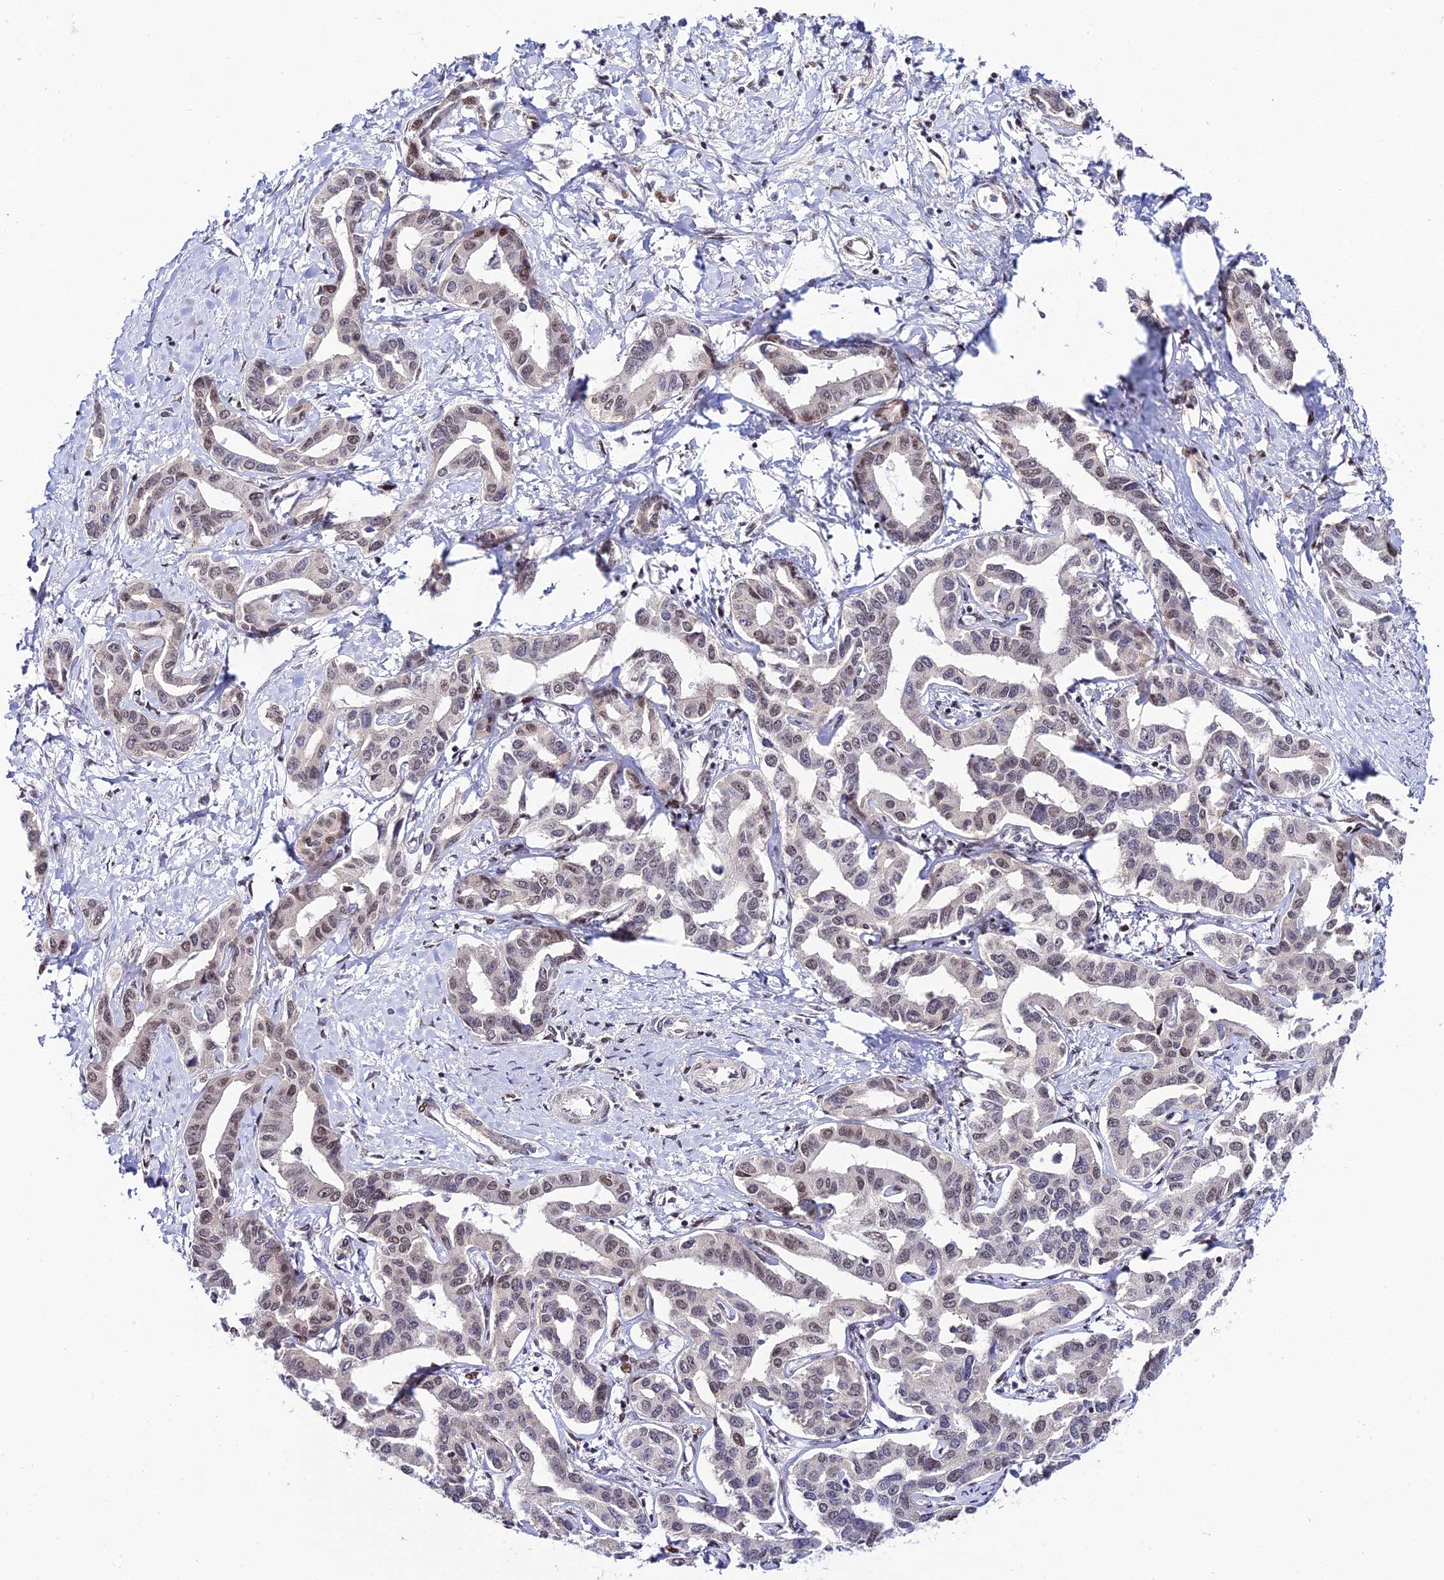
{"staining": {"intensity": "weak", "quantity": "<25%", "location": "nuclear"}, "tissue": "liver cancer", "cell_type": "Tumor cells", "image_type": "cancer", "snomed": [{"axis": "morphology", "description": "Cholangiocarcinoma"}, {"axis": "topography", "description": "Liver"}], "caption": "Protein analysis of liver cancer shows no significant positivity in tumor cells.", "gene": "SYT15", "patient": {"sex": "male", "age": 59}}